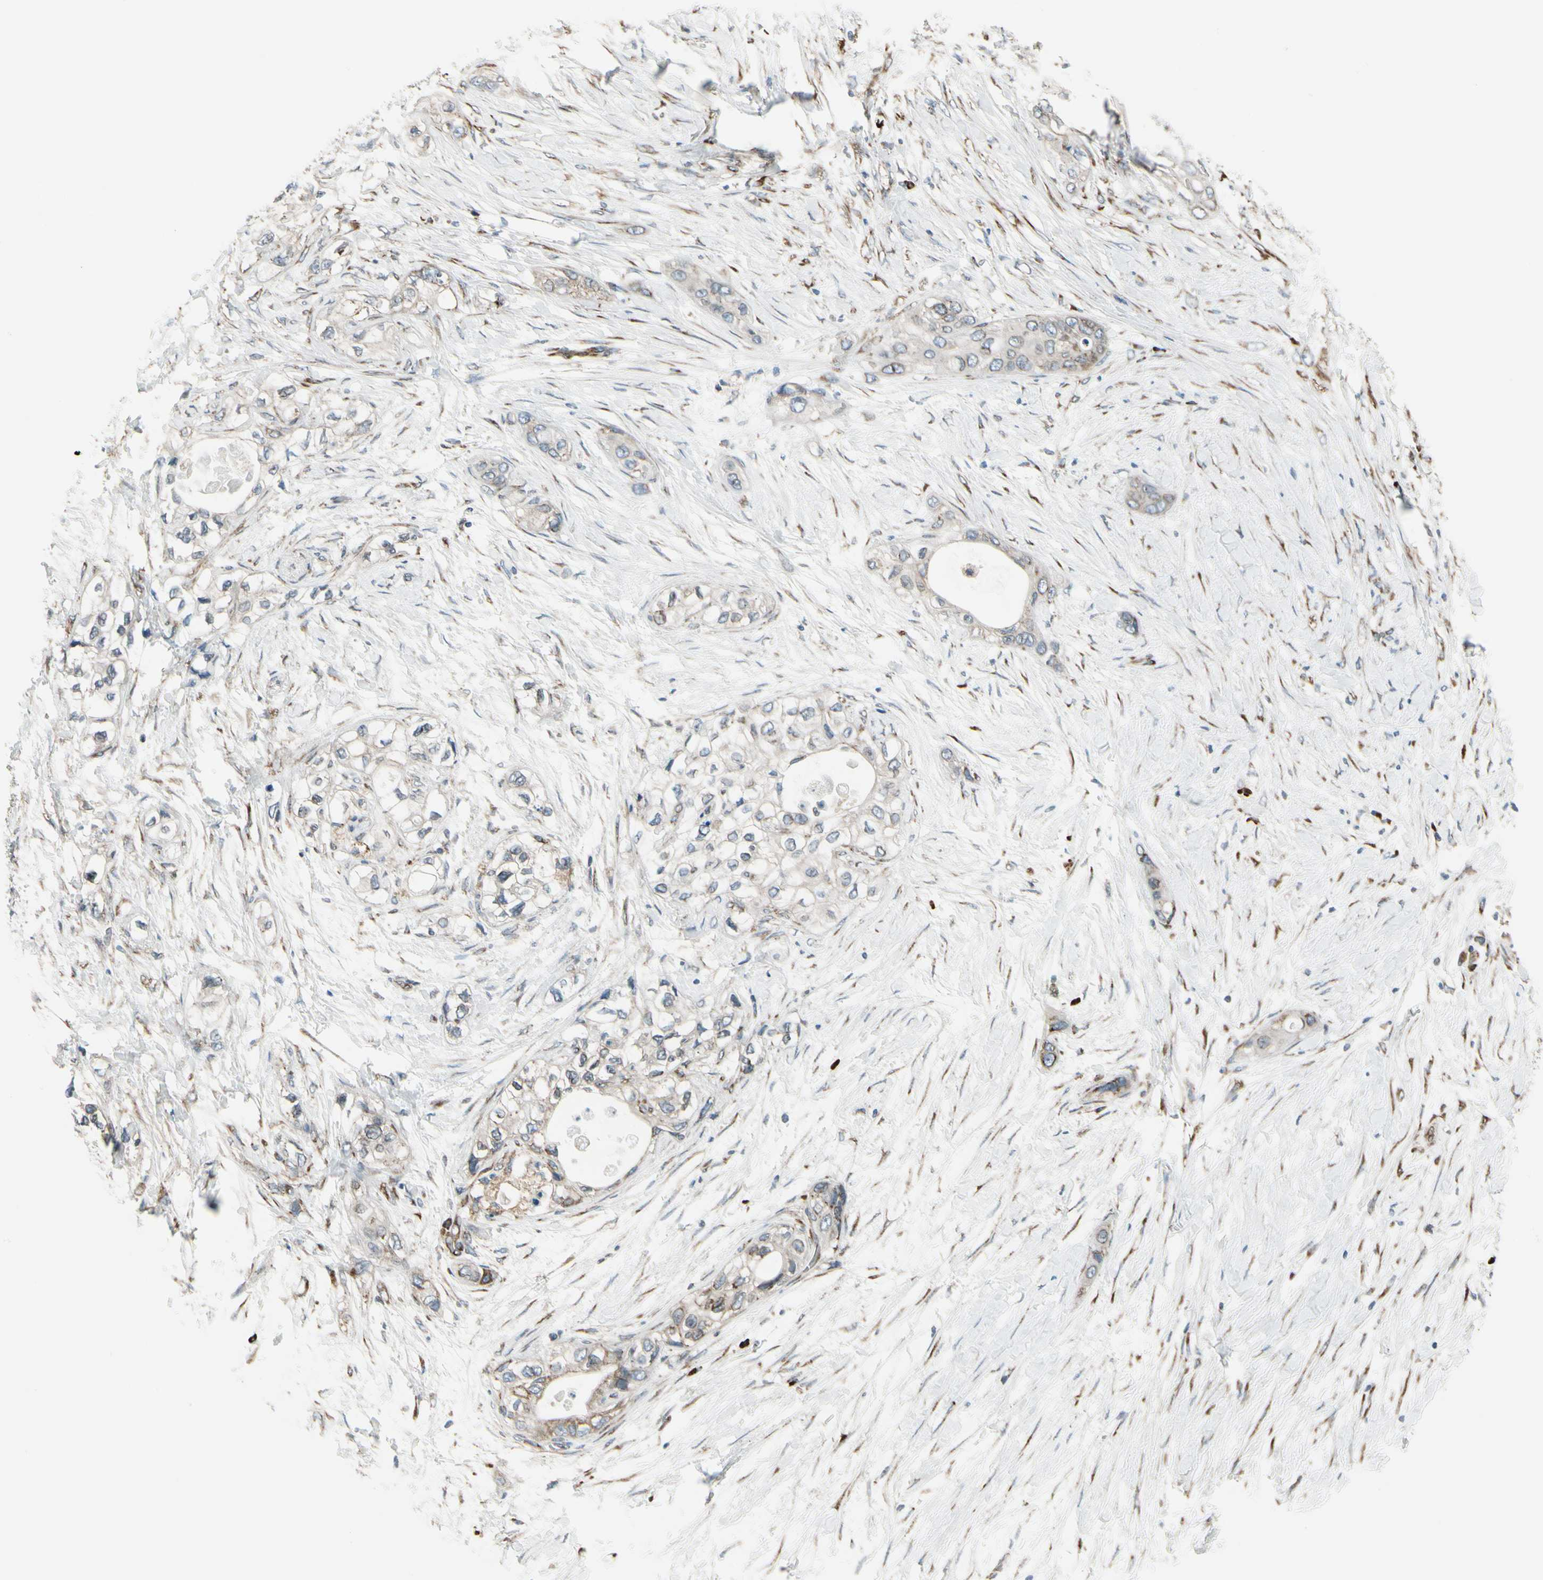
{"staining": {"intensity": "weak", "quantity": ">75%", "location": "cytoplasmic/membranous"}, "tissue": "pancreatic cancer", "cell_type": "Tumor cells", "image_type": "cancer", "snomed": [{"axis": "morphology", "description": "Adenocarcinoma, NOS"}, {"axis": "topography", "description": "Pancreas"}], "caption": "Approximately >75% of tumor cells in pancreatic cancer reveal weak cytoplasmic/membranous protein expression as visualized by brown immunohistochemical staining.", "gene": "FNDC3A", "patient": {"sex": "female", "age": 70}}